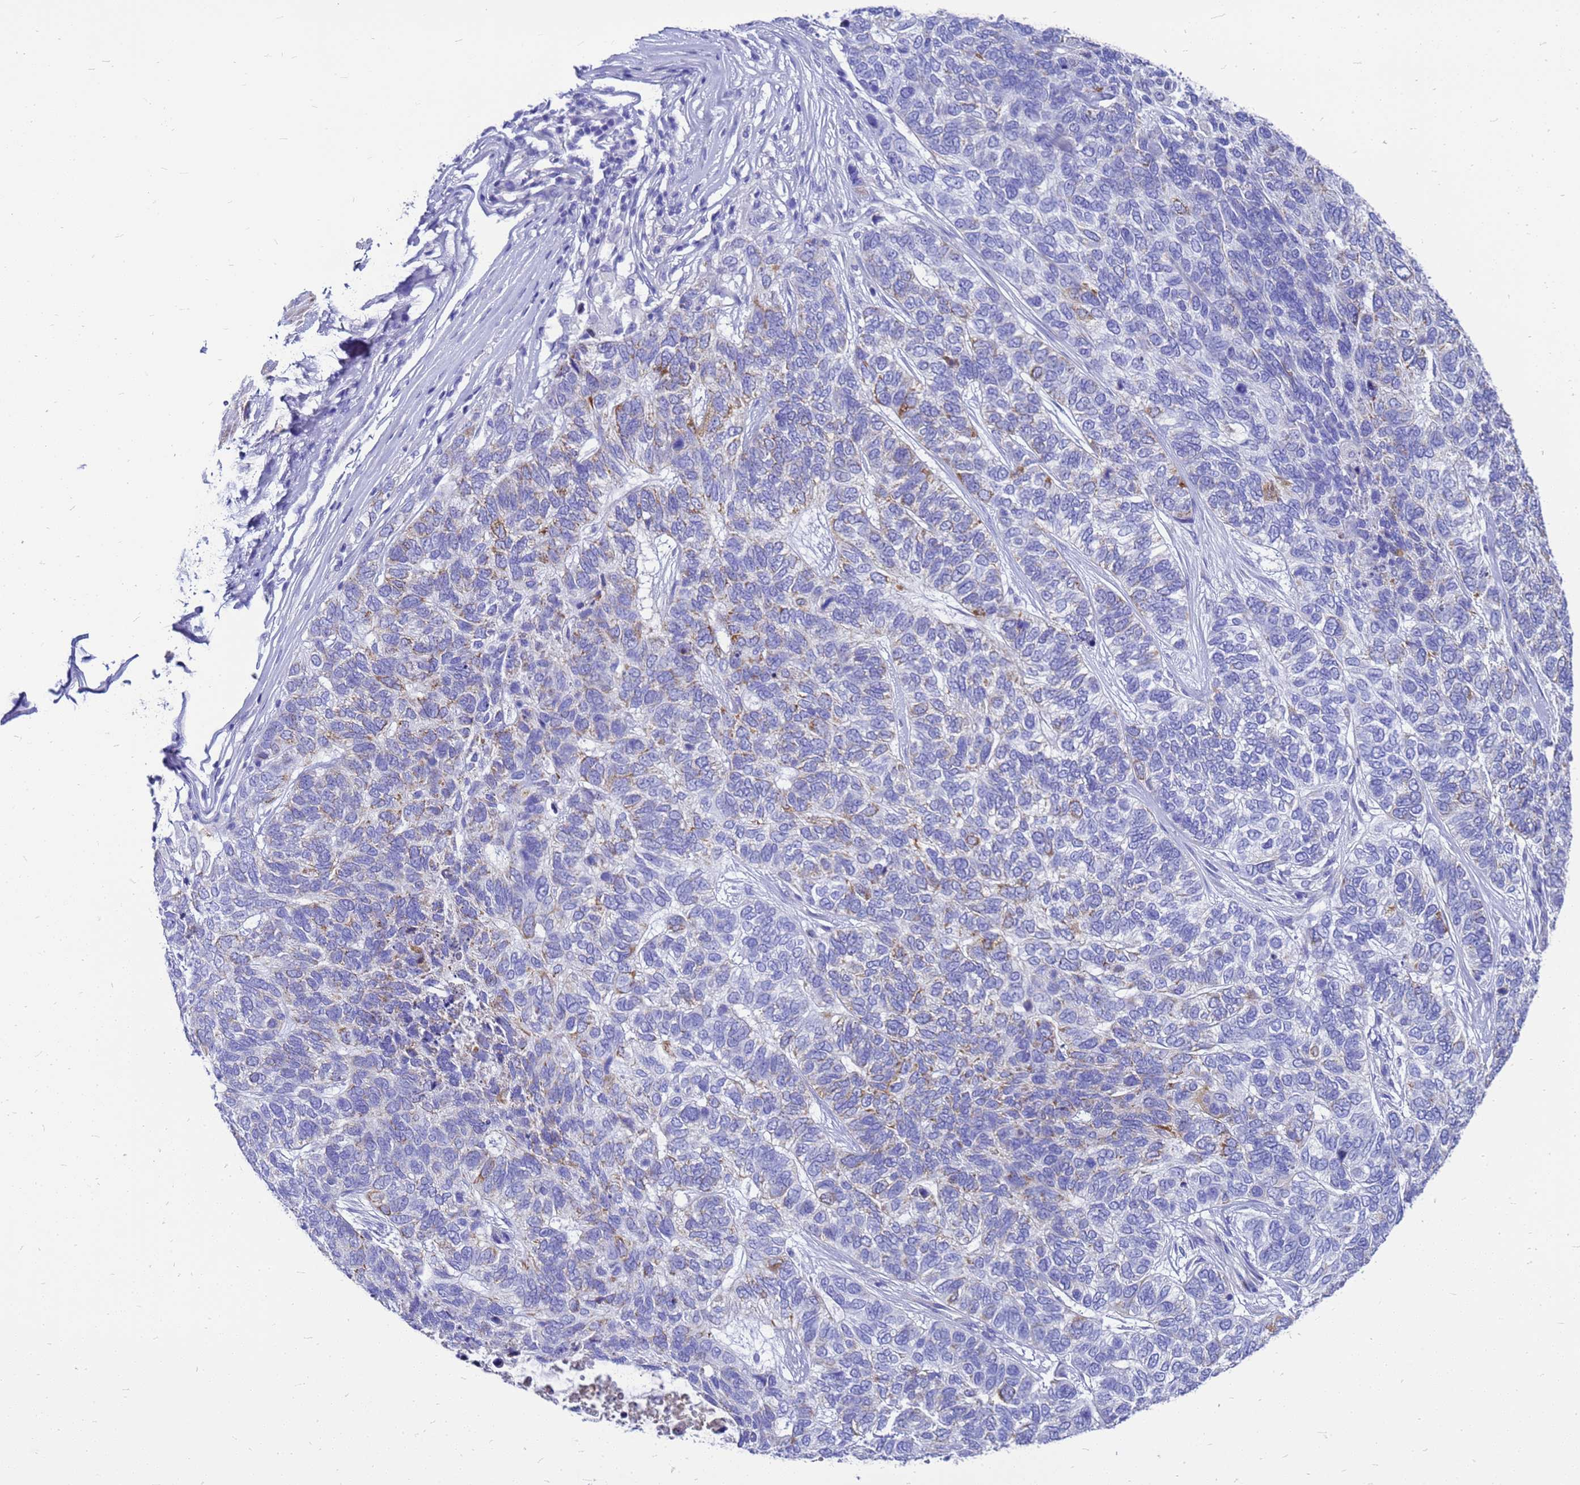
{"staining": {"intensity": "moderate", "quantity": "<25%", "location": "cytoplasmic/membranous"}, "tissue": "skin cancer", "cell_type": "Tumor cells", "image_type": "cancer", "snomed": [{"axis": "morphology", "description": "Basal cell carcinoma"}, {"axis": "topography", "description": "Skin"}], "caption": "Basal cell carcinoma (skin) tissue shows moderate cytoplasmic/membranous expression in approximately <25% of tumor cells", "gene": "OR52E2", "patient": {"sex": "female", "age": 65}}